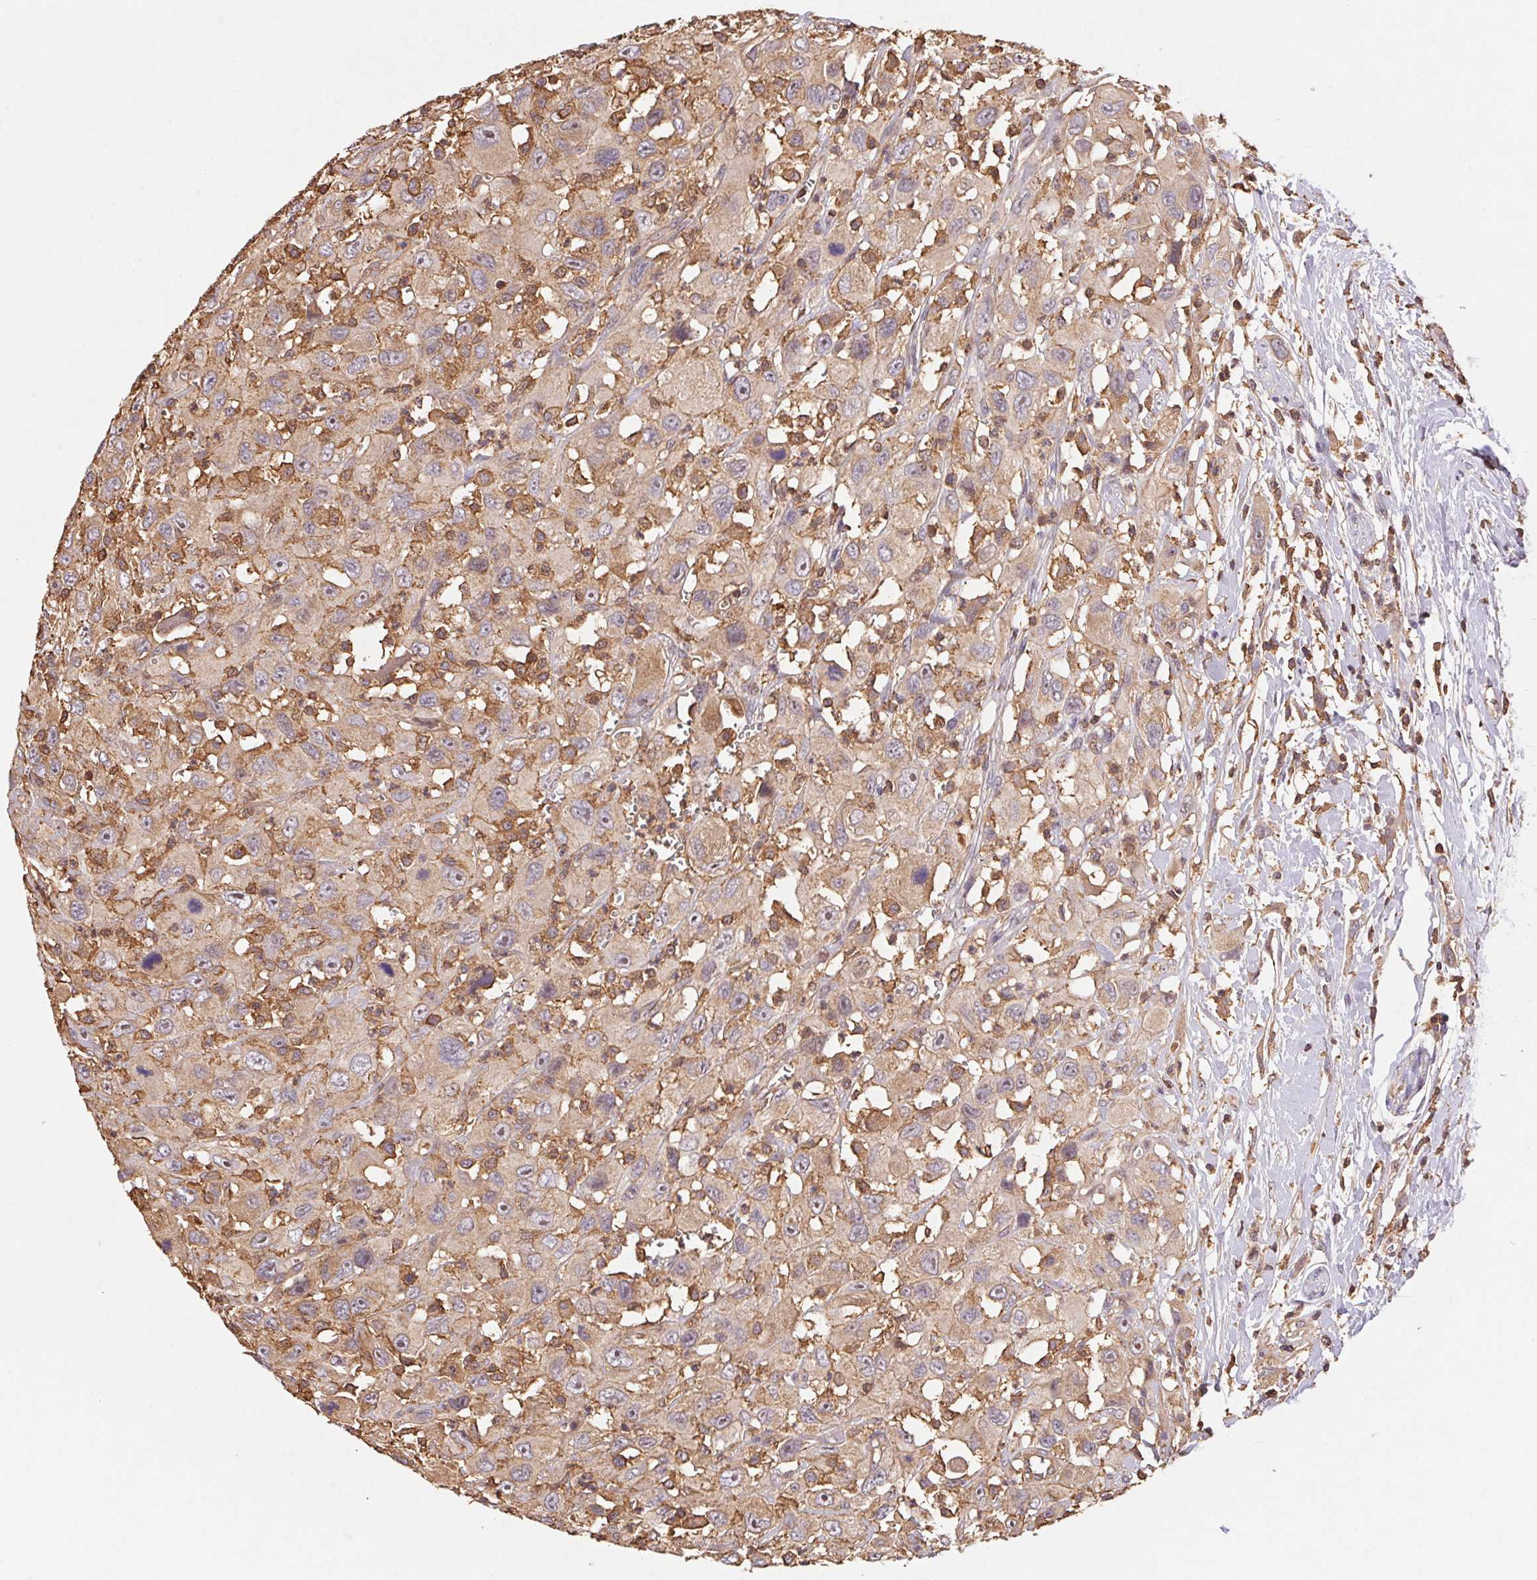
{"staining": {"intensity": "weak", "quantity": "25%-75%", "location": "cytoplasmic/membranous,nuclear"}, "tissue": "head and neck cancer", "cell_type": "Tumor cells", "image_type": "cancer", "snomed": [{"axis": "morphology", "description": "Squamous cell carcinoma, NOS"}, {"axis": "morphology", "description": "Squamous cell carcinoma, metastatic, NOS"}, {"axis": "topography", "description": "Oral tissue"}, {"axis": "topography", "description": "Head-Neck"}], "caption": "Approximately 25%-75% of tumor cells in human squamous cell carcinoma (head and neck) demonstrate weak cytoplasmic/membranous and nuclear protein expression as visualized by brown immunohistochemical staining.", "gene": "ATG10", "patient": {"sex": "female", "age": 85}}